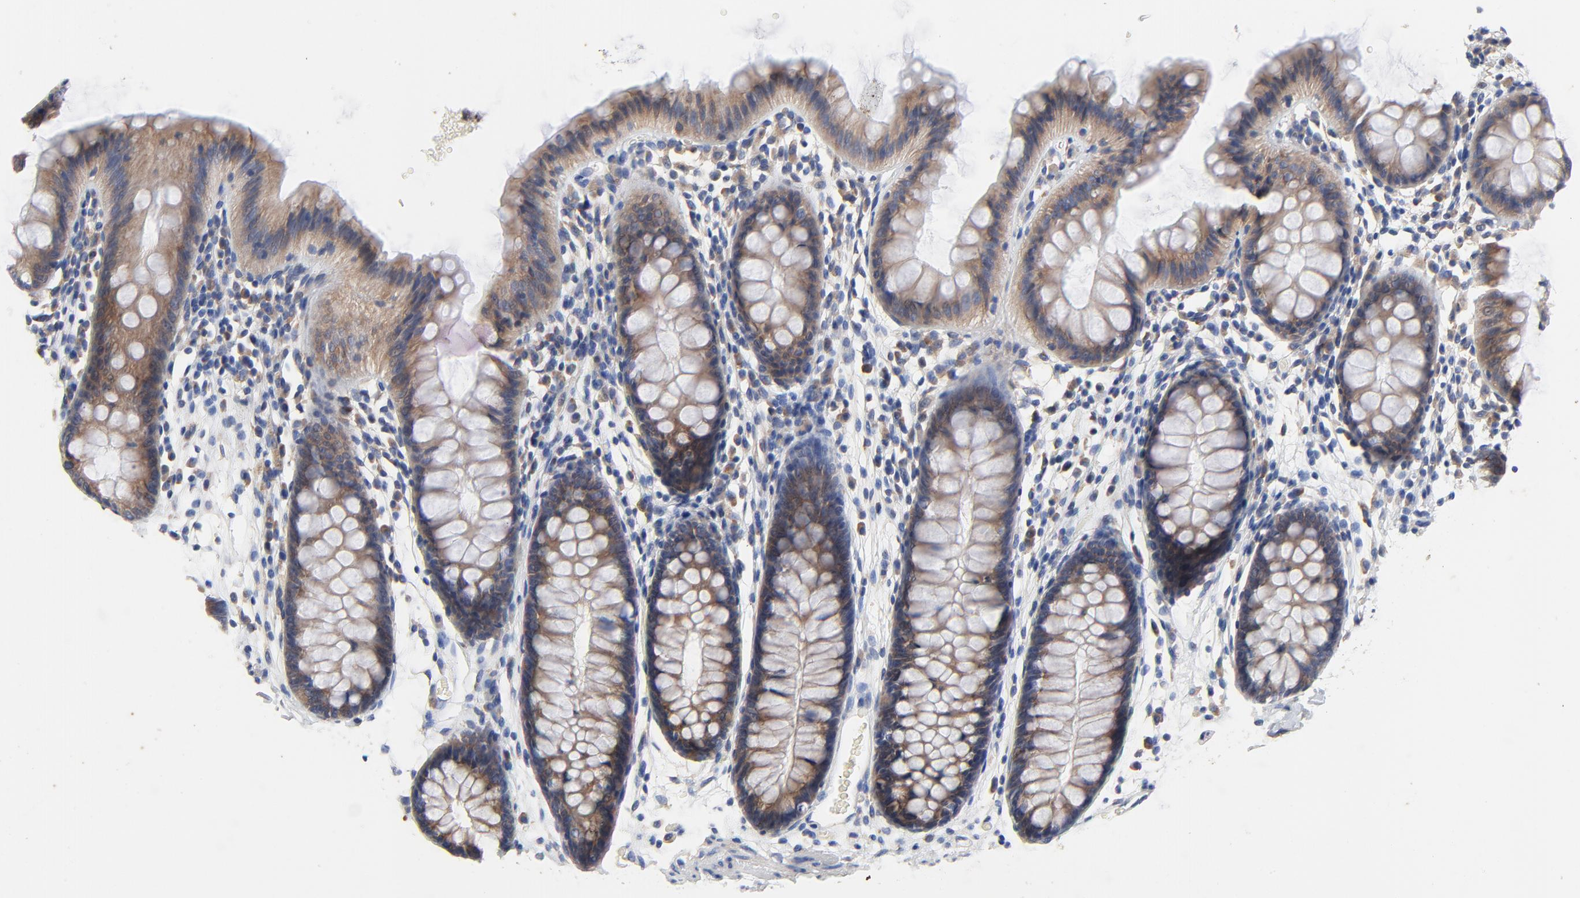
{"staining": {"intensity": "negative", "quantity": "none", "location": "none"}, "tissue": "colon", "cell_type": "Endothelial cells", "image_type": "normal", "snomed": [{"axis": "morphology", "description": "Normal tissue, NOS"}, {"axis": "topography", "description": "Smooth muscle"}, {"axis": "topography", "description": "Colon"}], "caption": "Endothelial cells show no significant protein expression in unremarkable colon.", "gene": "VAV2", "patient": {"sex": "male", "age": 67}}